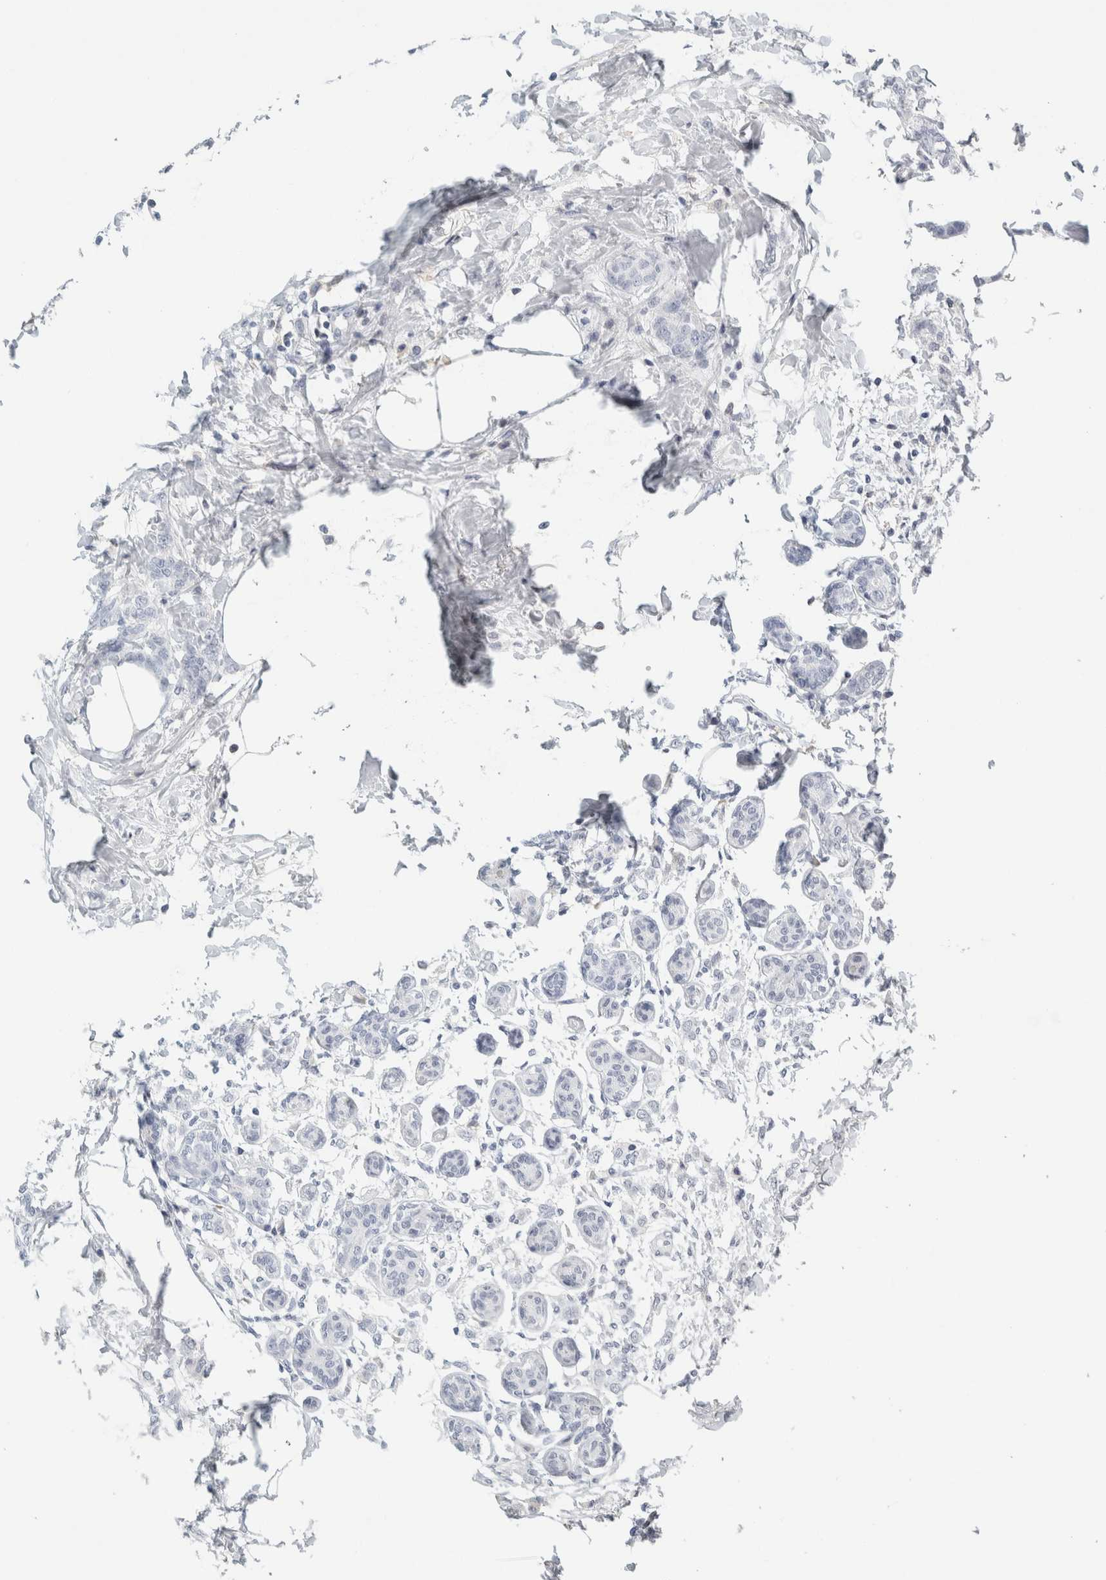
{"staining": {"intensity": "negative", "quantity": "none", "location": "none"}, "tissue": "breast cancer", "cell_type": "Tumor cells", "image_type": "cancer", "snomed": [{"axis": "morphology", "description": "Lobular carcinoma, in situ"}, {"axis": "morphology", "description": "Lobular carcinoma"}, {"axis": "topography", "description": "Breast"}], "caption": "A high-resolution histopathology image shows immunohistochemistry (IHC) staining of breast cancer (lobular carcinoma in situ), which demonstrates no significant staining in tumor cells.", "gene": "TSPAN8", "patient": {"sex": "female", "age": 41}}